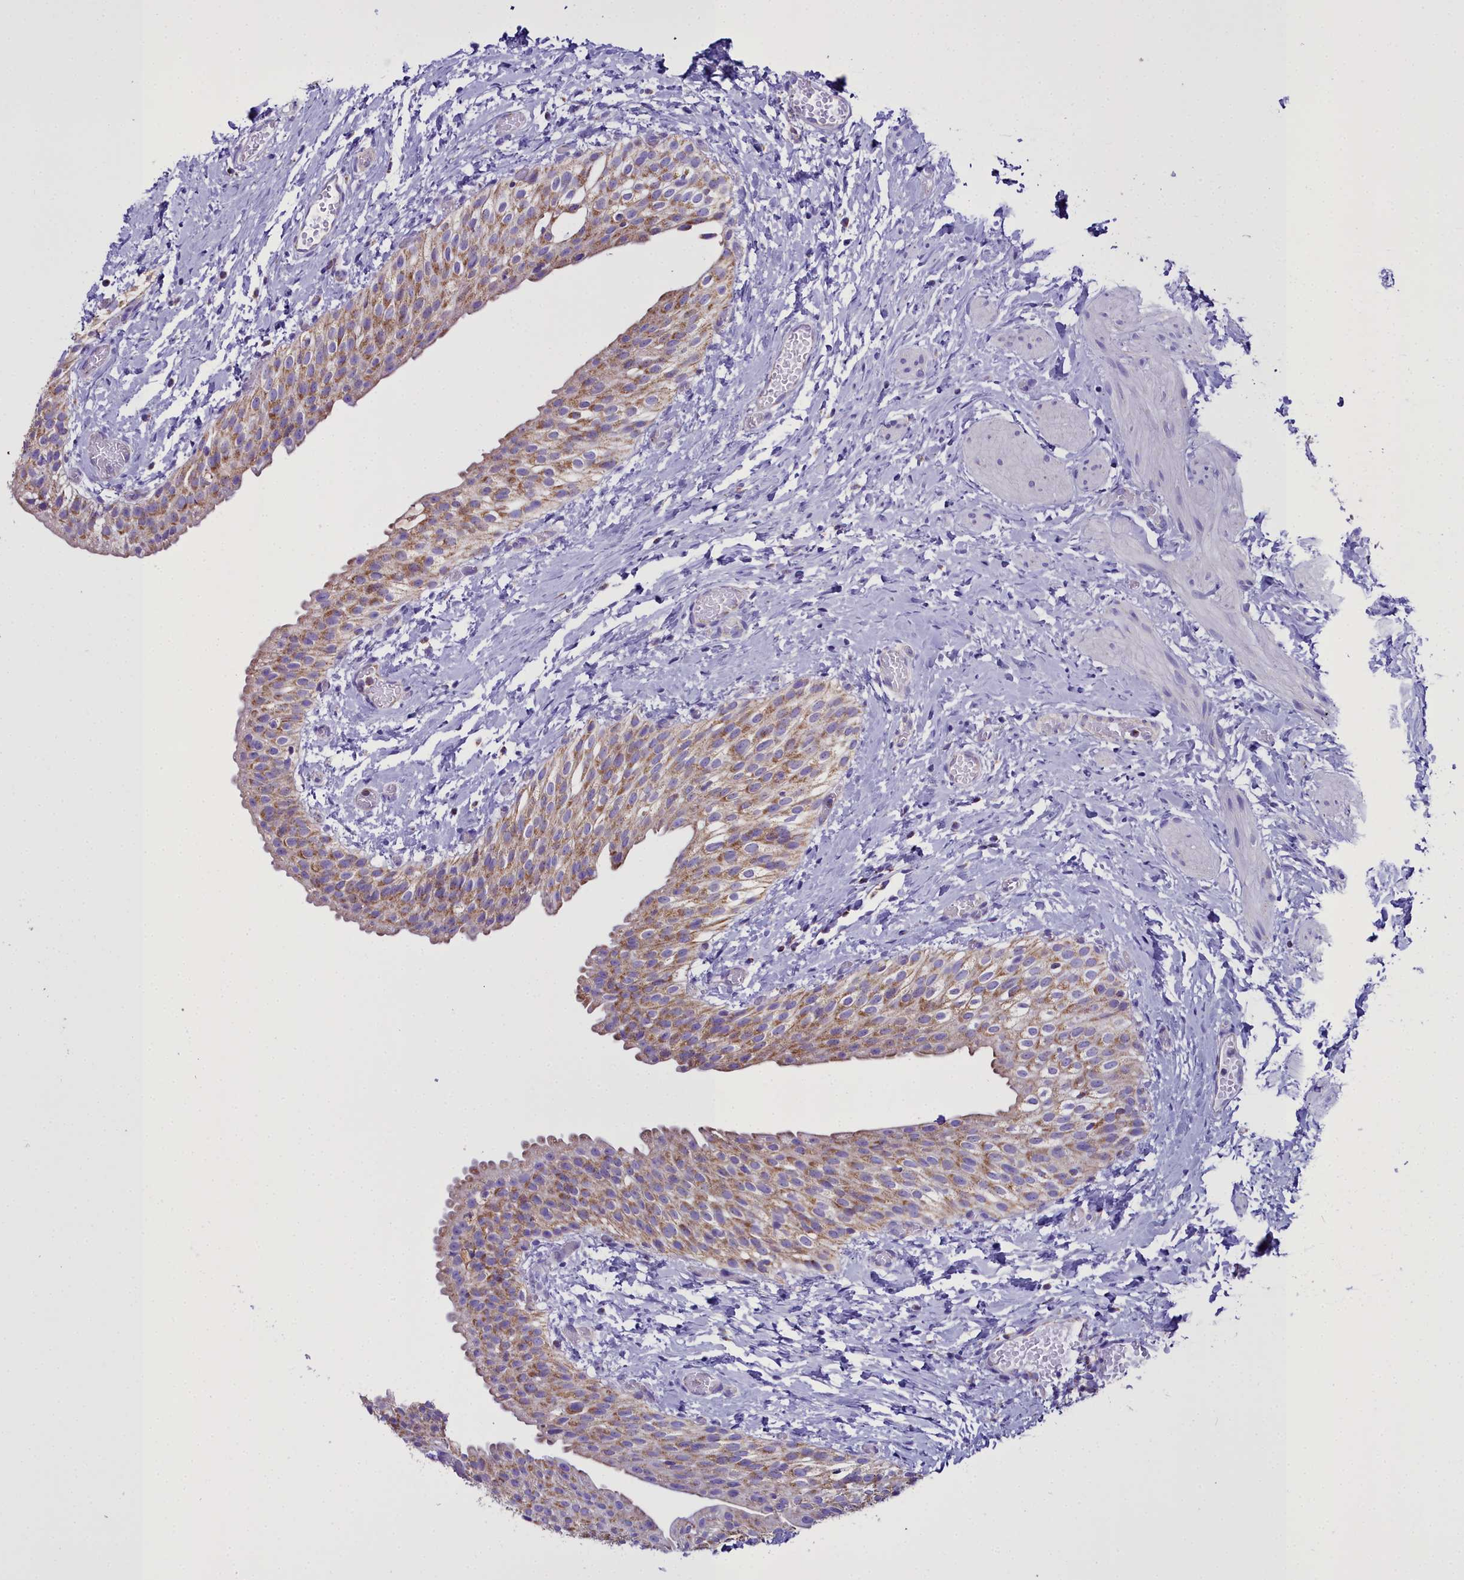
{"staining": {"intensity": "moderate", "quantity": ">75%", "location": "cytoplasmic/membranous"}, "tissue": "urinary bladder", "cell_type": "Urothelial cells", "image_type": "normal", "snomed": [{"axis": "morphology", "description": "Normal tissue, NOS"}, {"axis": "topography", "description": "Urinary bladder"}], "caption": "IHC micrograph of unremarkable urinary bladder: urinary bladder stained using immunohistochemistry (IHC) demonstrates medium levels of moderate protein expression localized specifically in the cytoplasmic/membranous of urothelial cells, appearing as a cytoplasmic/membranous brown color.", "gene": "WDFY3", "patient": {"sex": "male", "age": 1}}